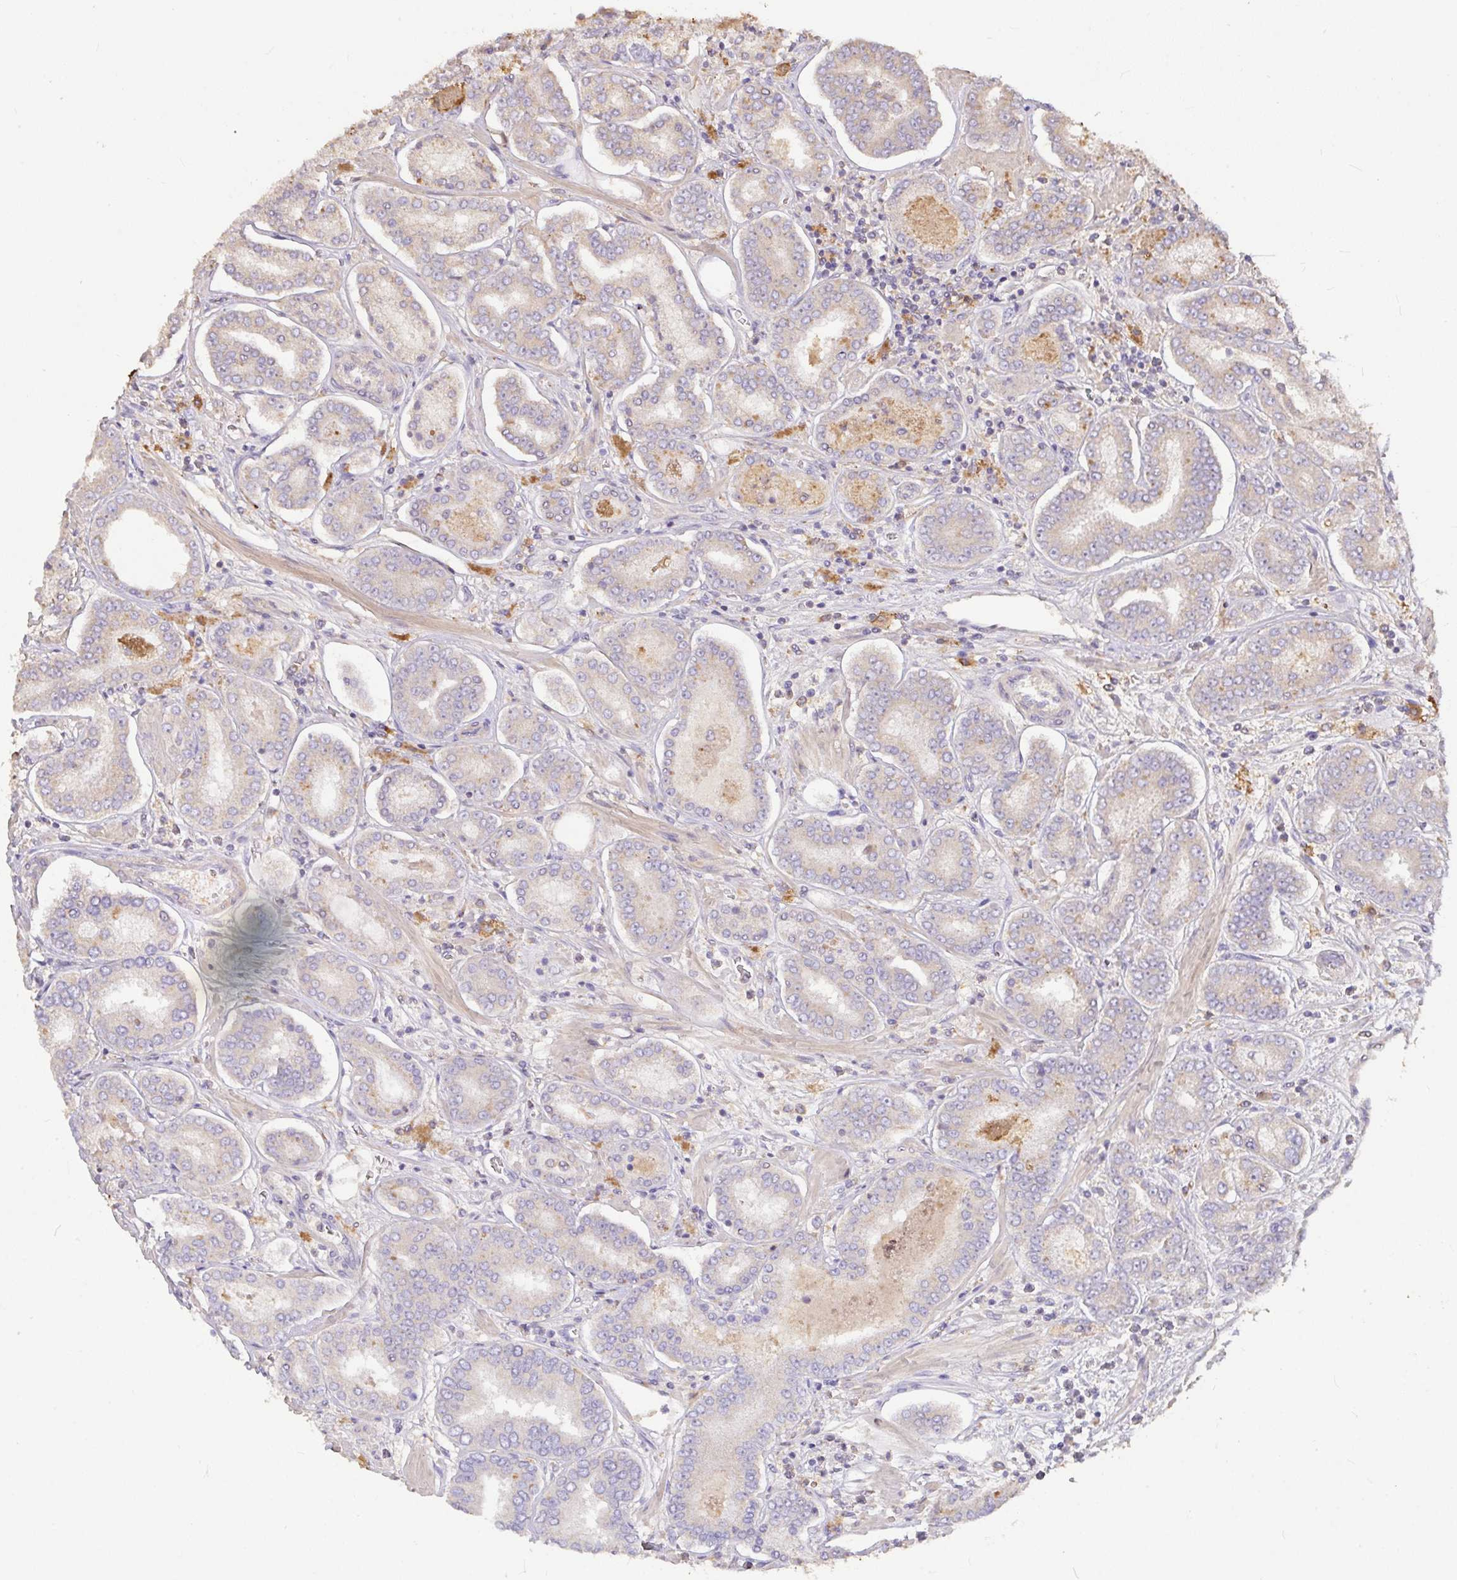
{"staining": {"intensity": "weak", "quantity": "<25%", "location": "cytoplasmic/membranous"}, "tissue": "prostate cancer", "cell_type": "Tumor cells", "image_type": "cancer", "snomed": [{"axis": "morphology", "description": "Adenocarcinoma, High grade"}, {"axis": "topography", "description": "Prostate"}], "caption": "Prostate cancer stained for a protein using immunohistochemistry shows no positivity tumor cells.", "gene": "FCER1A", "patient": {"sex": "male", "age": 72}}